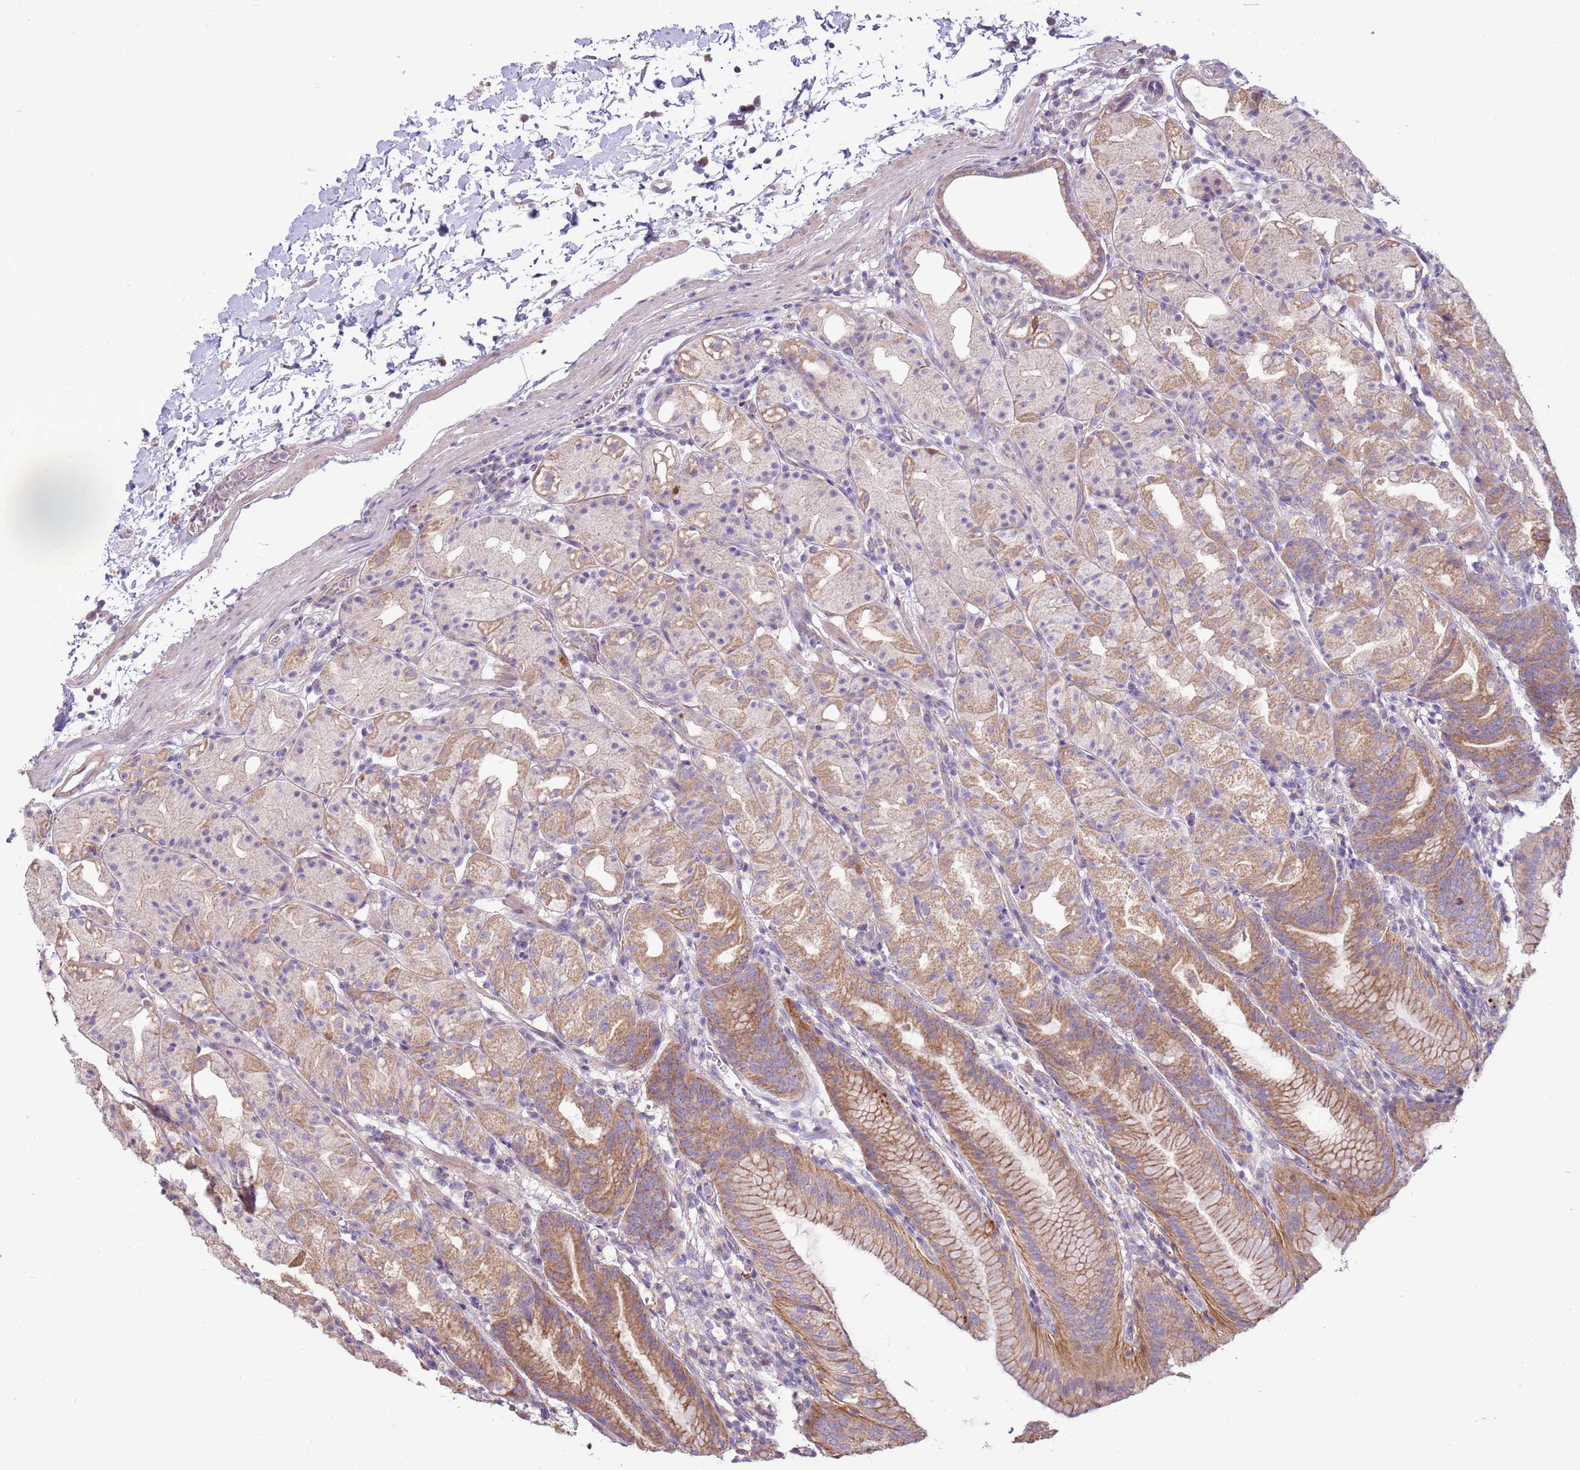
{"staining": {"intensity": "moderate", "quantity": ">75%", "location": "cytoplasmic/membranous"}, "tissue": "stomach", "cell_type": "Glandular cells", "image_type": "normal", "snomed": [{"axis": "morphology", "description": "Normal tissue, NOS"}, {"axis": "topography", "description": "Stomach, upper"}], "caption": "Protein analysis of normal stomach exhibits moderate cytoplasmic/membranous staining in about >75% of glandular cells.", "gene": "EVA1B", "patient": {"sex": "male", "age": 48}}